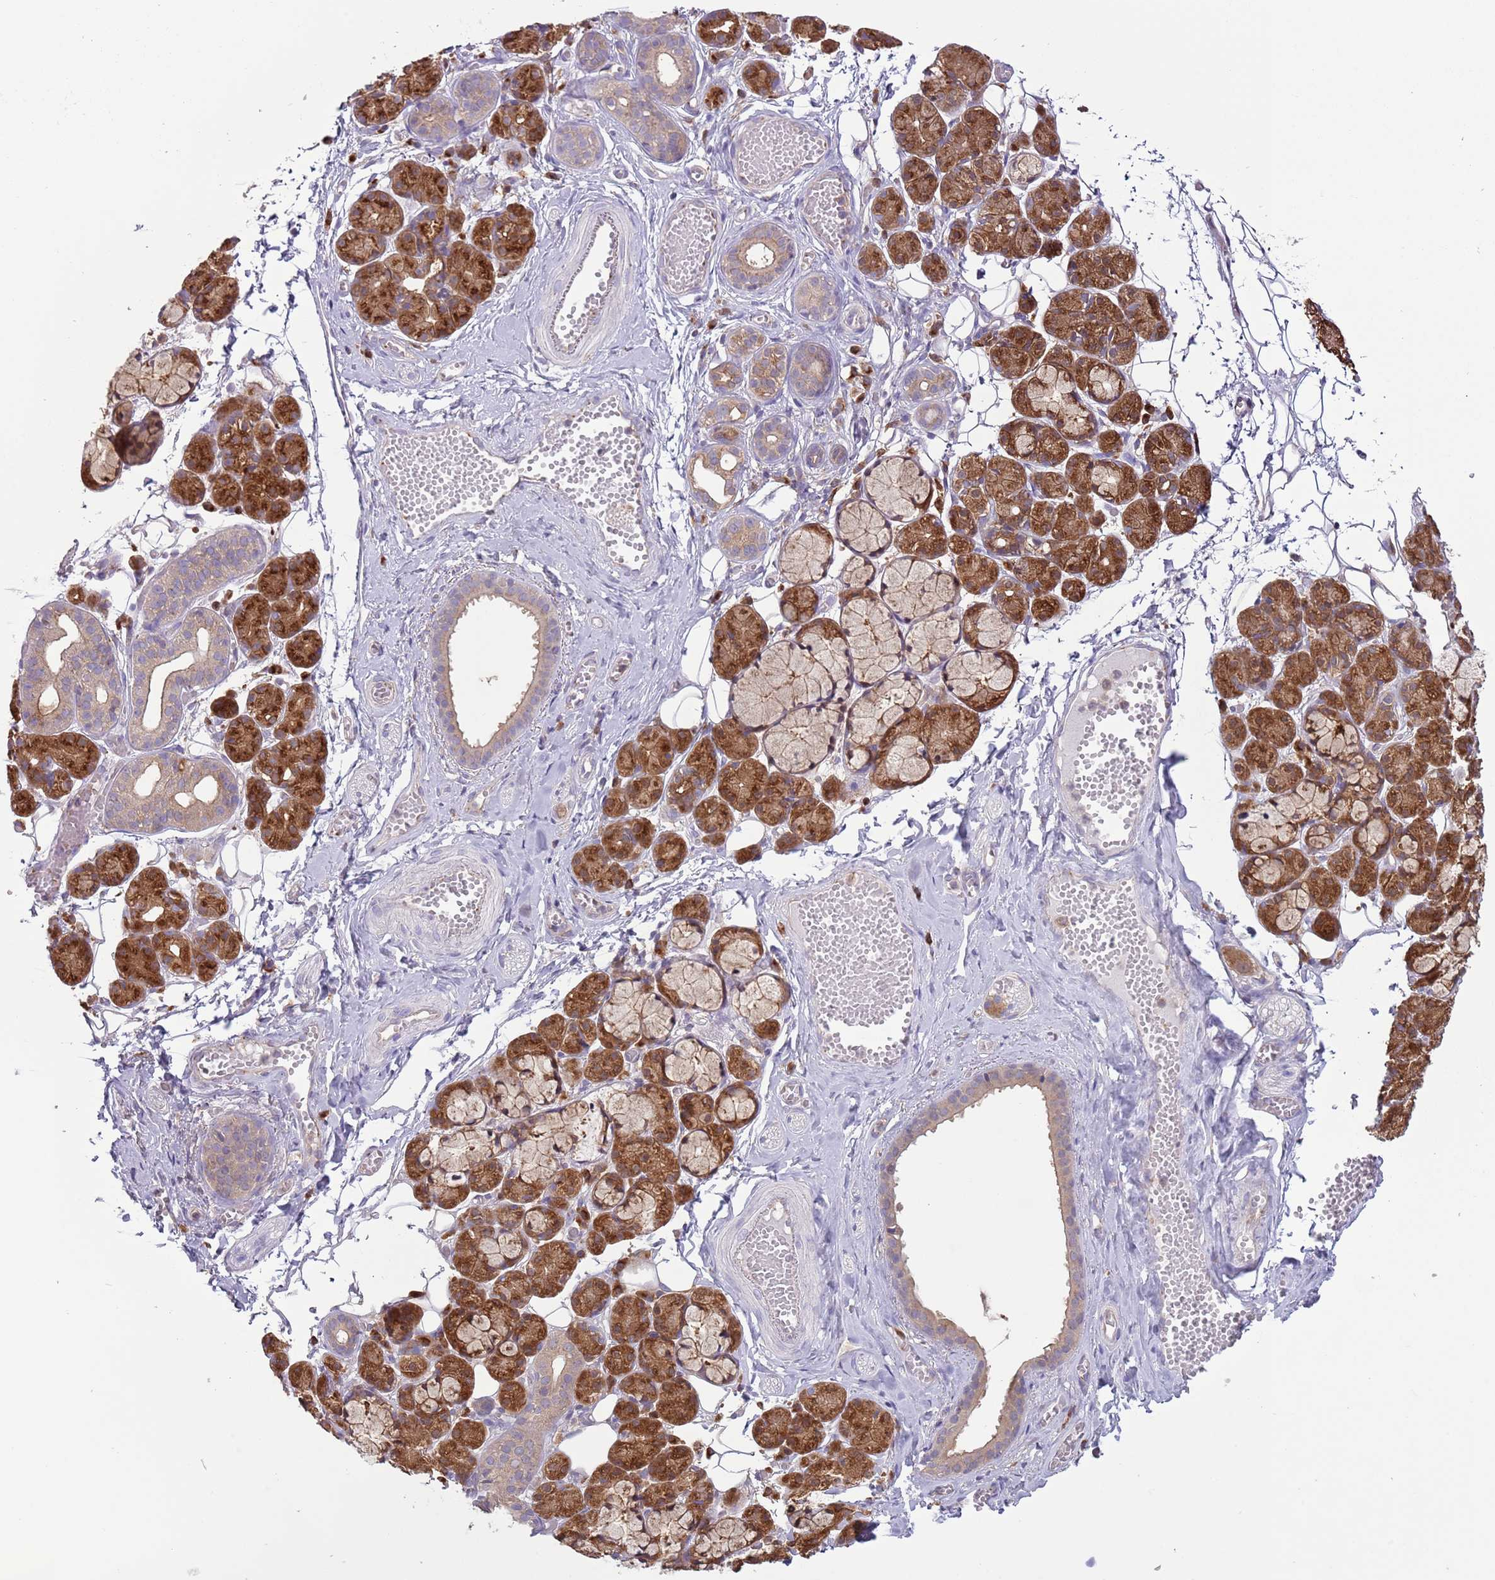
{"staining": {"intensity": "strong", "quantity": ">75%", "location": "cytoplasmic/membranous"}, "tissue": "salivary gland", "cell_type": "Glandular cells", "image_type": "normal", "snomed": [{"axis": "morphology", "description": "Normal tissue, NOS"}, {"axis": "topography", "description": "Salivary gland"}], "caption": "Strong cytoplasmic/membranous positivity for a protein is seen in about >75% of glandular cells of benign salivary gland using immunohistochemistry.", "gene": "COPE", "patient": {"sex": "male", "age": 63}}